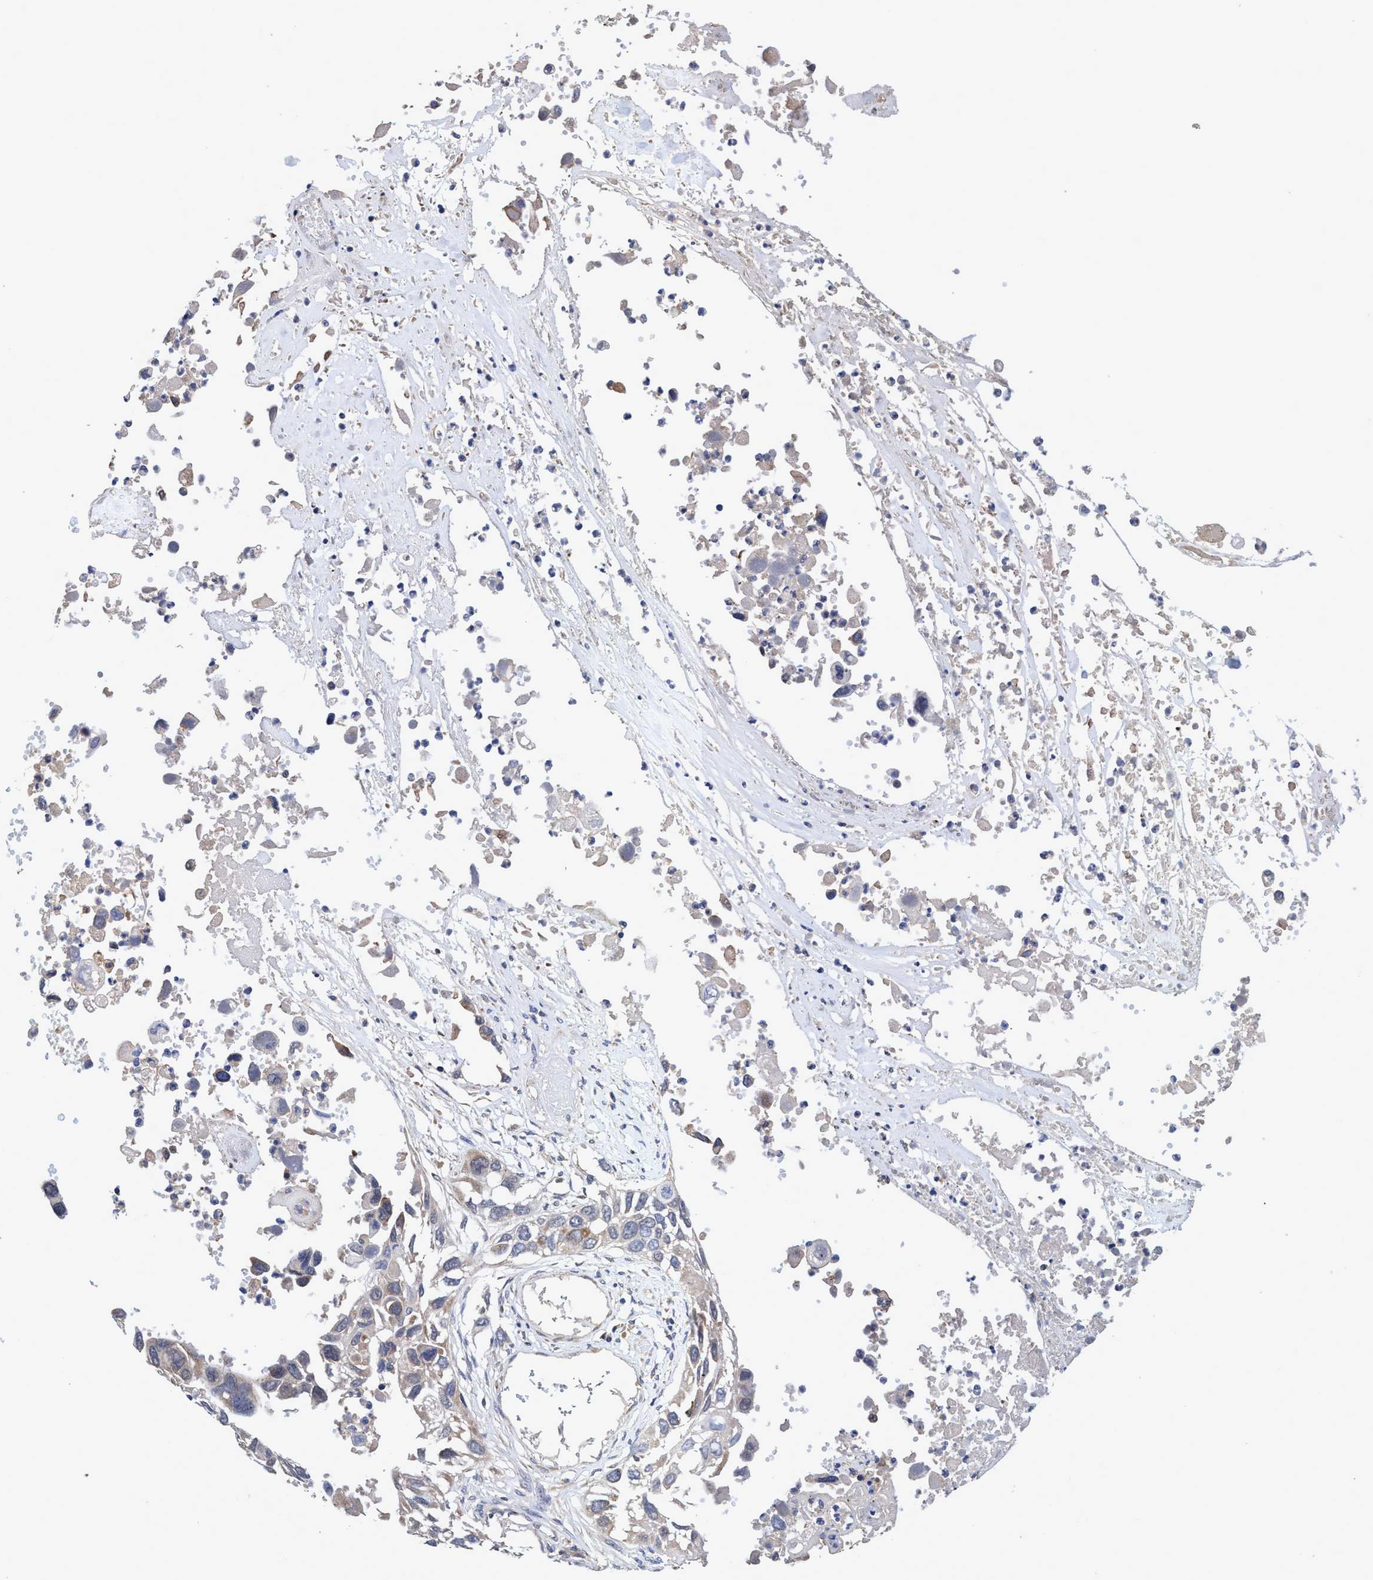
{"staining": {"intensity": "moderate", "quantity": "<25%", "location": "cytoplasmic/membranous"}, "tissue": "lung cancer", "cell_type": "Tumor cells", "image_type": "cancer", "snomed": [{"axis": "morphology", "description": "Squamous cell carcinoma, NOS"}, {"axis": "topography", "description": "Lung"}], "caption": "IHC staining of lung cancer, which exhibits low levels of moderate cytoplasmic/membranous staining in about <25% of tumor cells indicating moderate cytoplasmic/membranous protein staining. The staining was performed using DAB (brown) for protein detection and nuclei were counterstained in hematoxylin (blue).", "gene": "CALCOCO2", "patient": {"sex": "male", "age": 71}}